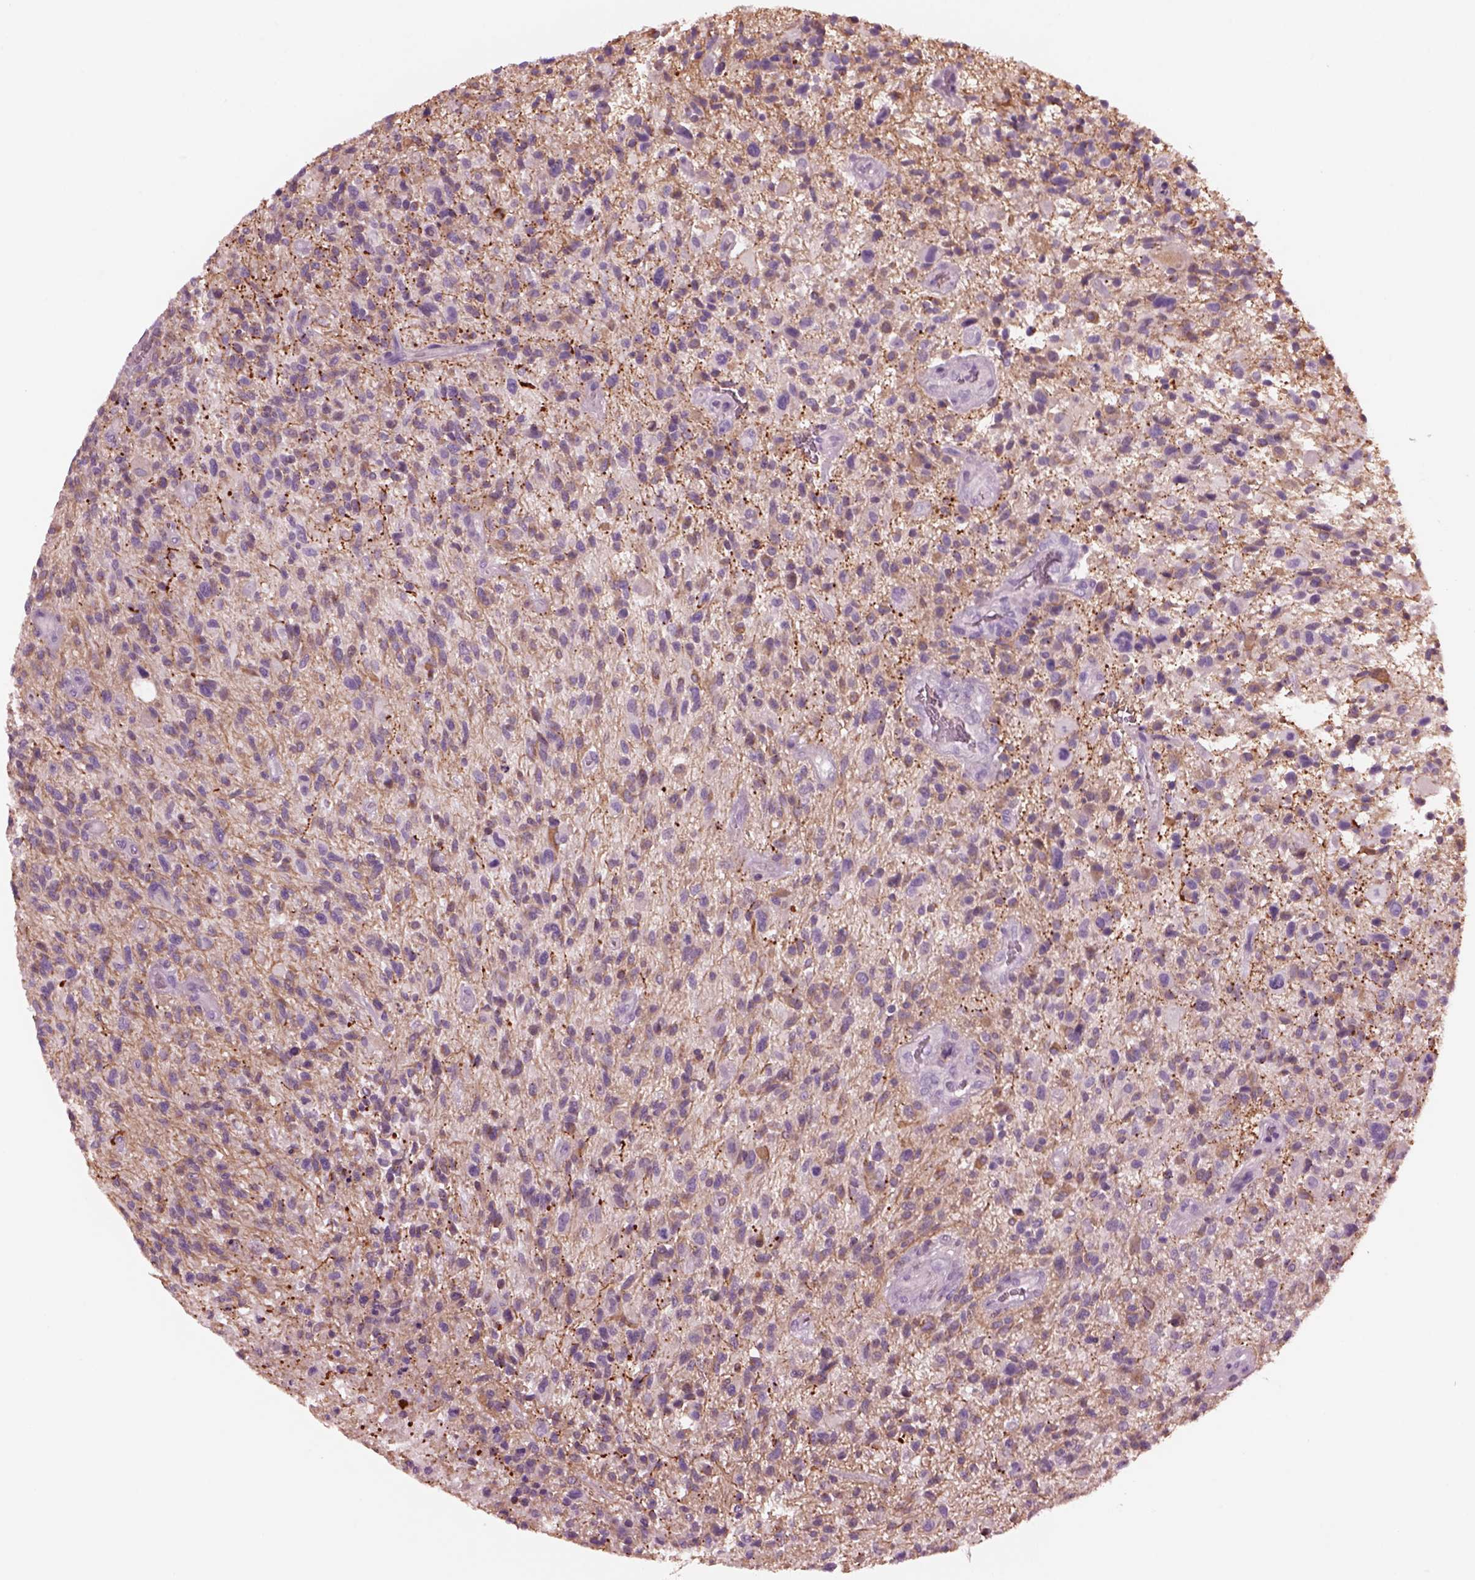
{"staining": {"intensity": "negative", "quantity": "none", "location": "none"}, "tissue": "glioma", "cell_type": "Tumor cells", "image_type": "cancer", "snomed": [{"axis": "morphology", "description": "Glioma, malignant, High grade"}, {"axis": "topography", "description": "Brain"}], "caption": "A high-resolution photomicrograph shows immunohistochemistry staining of high-grade glioma (malignant), which exhibits no significant positivity in tumor cells.", "gene": "SHTN1", "patient": {"sex": "male", "age": 47}}